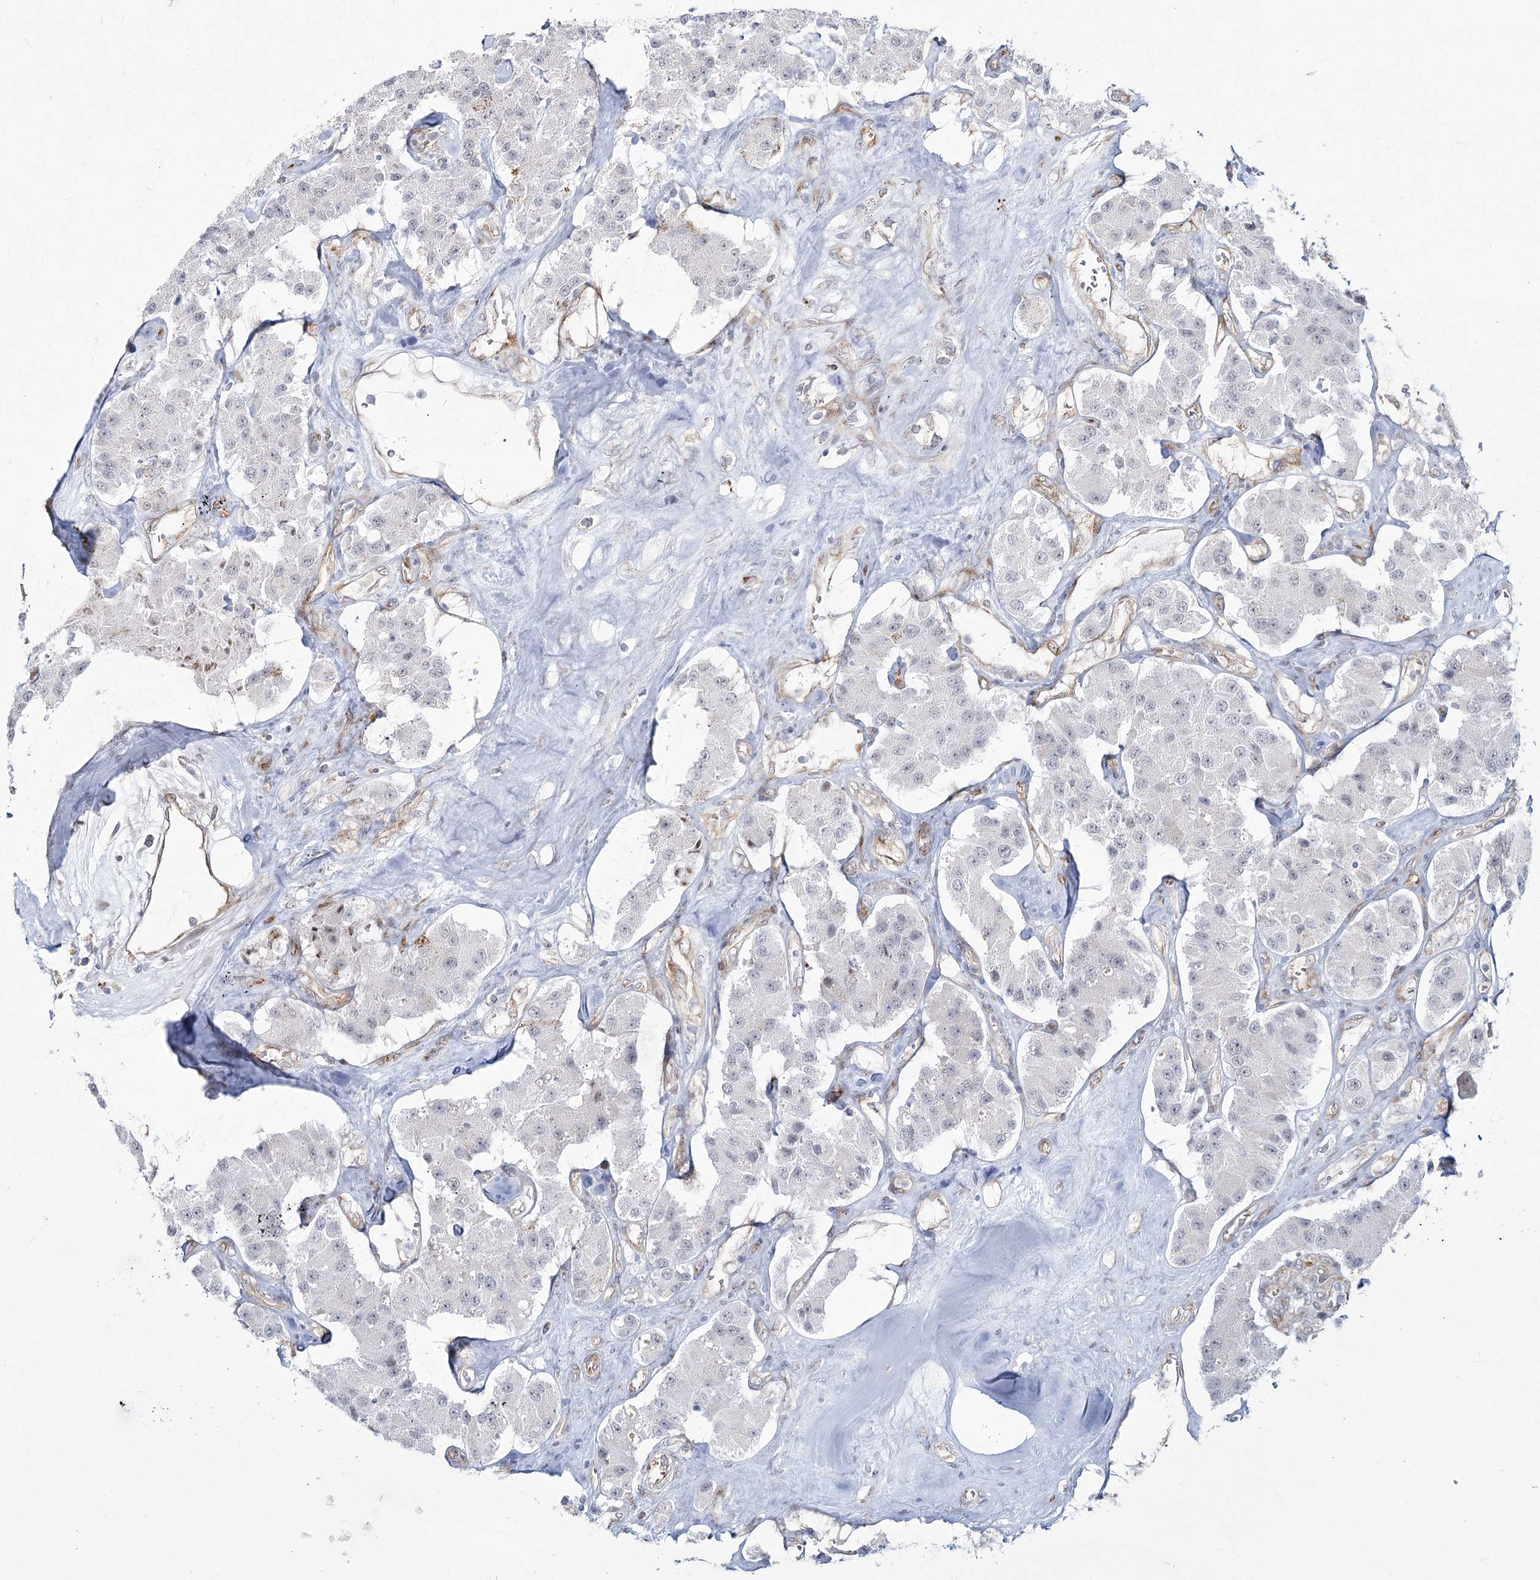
{"staining": {"intensity": "negative", "quantity": "none", "location": "none"}, "tissue": "carcinoid", "cell_type": "Tumor cells", "image_type": "cancer", "snomed": [{"axis": "morphology", "description": "Carcinoid, malignant, NOS"}, {"axis": "topography", "description": "Pancreas"}], "caption": "This is an IHC micrograph of malignant carcinoid. There is no expression in tumor cells.", "gene": "YBX3", "patient": {"sex": "male", "age": 41}}